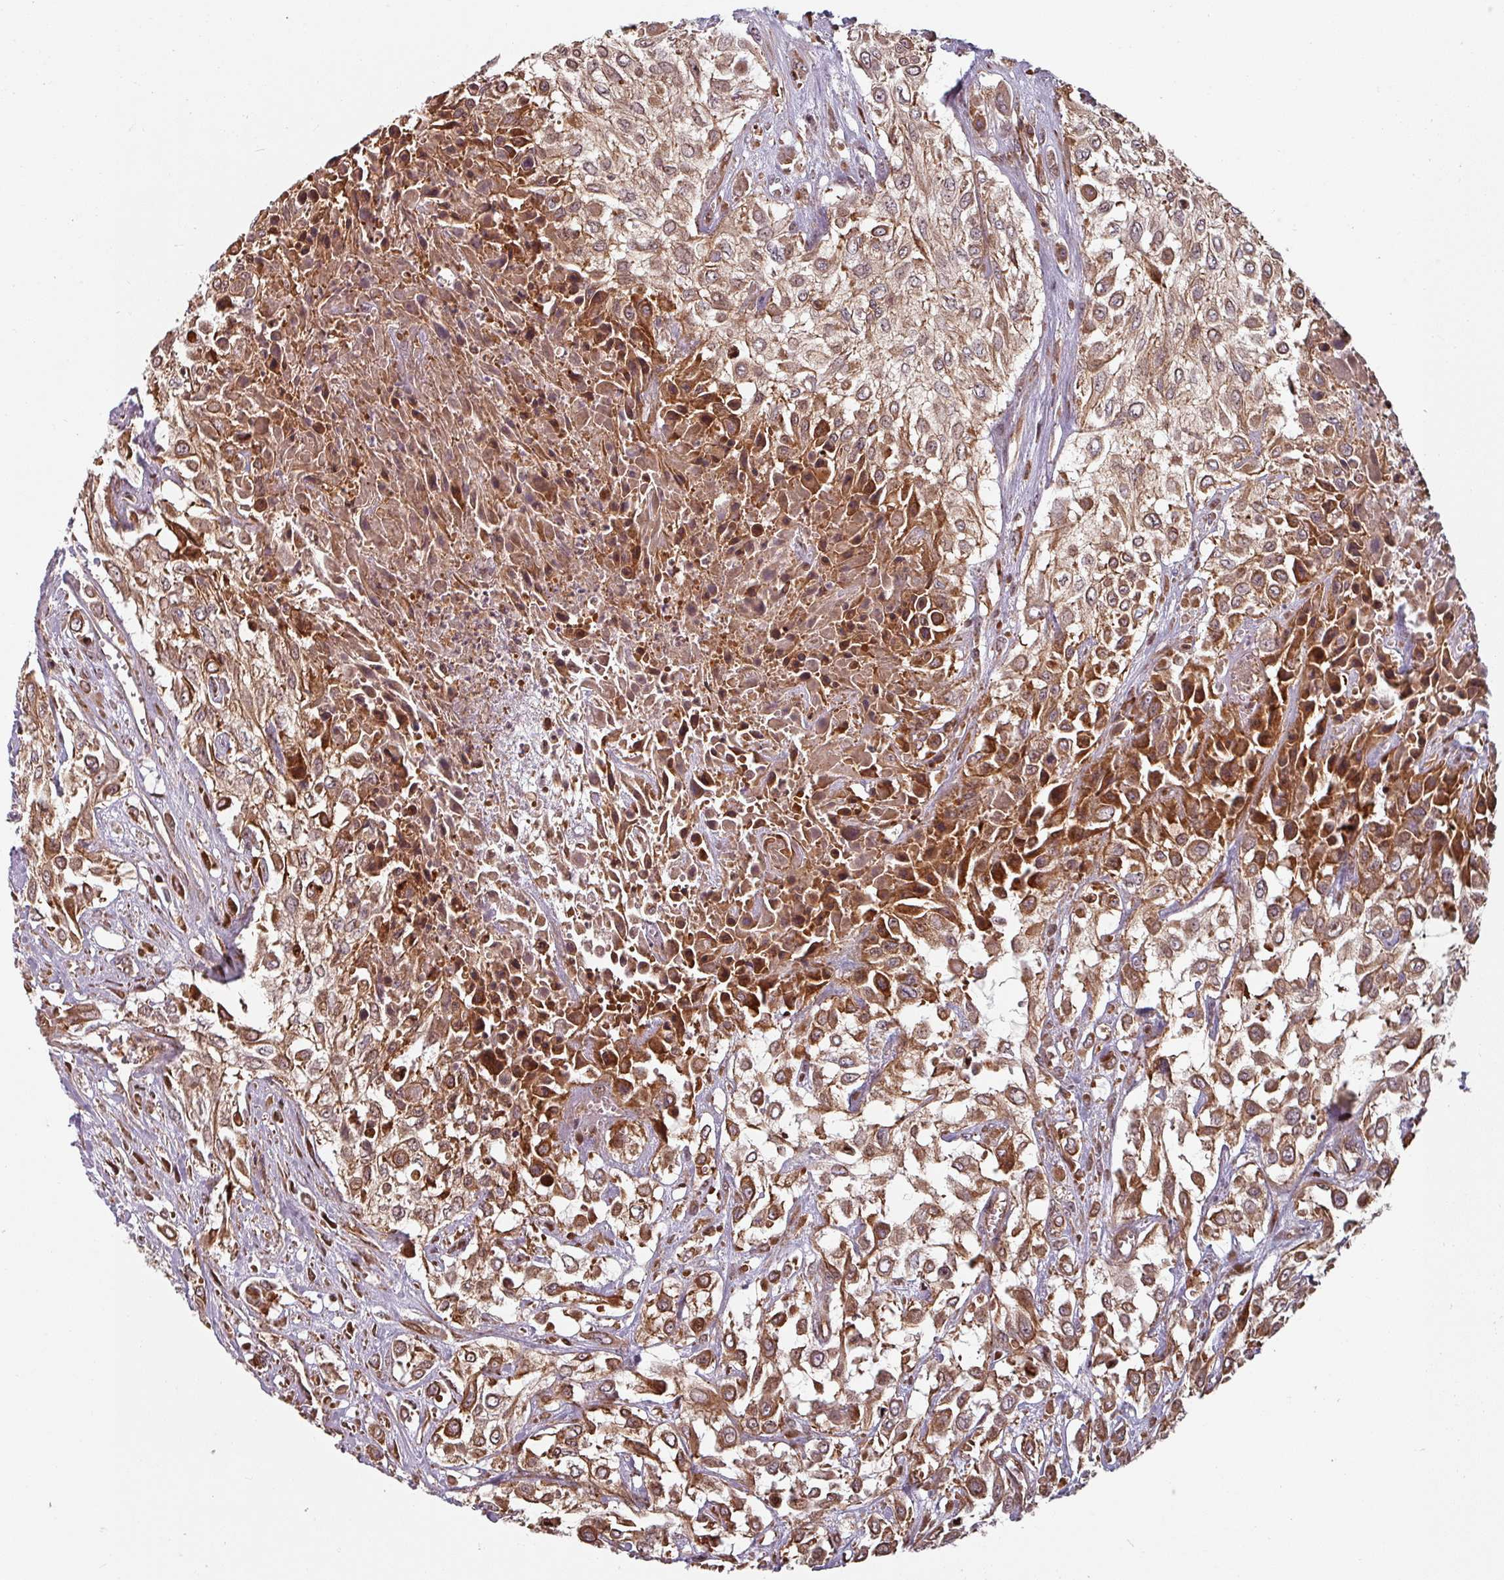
{"staining": {"intensity": "moderate", "quantity": ">75%", "location": "cytoplasmic/membranous"}, "tissue": "urothelial cancer", "cell_type": "Tumor cells", "image_type": "cancer", "snomed": [{"axis": "morphology", "description": "Urothelial carcinoma, High grade"}, {"axis": "topography", "description": "Urinary bladder"}], "caption": "IHC (DAB (3,3'-diaminobenzidine)) staining of human urothelial carcinoma (high-grade) displays moderate cytoplasmic/membranous protein expression in about >75% of tumor cells.", "gene": "EID1", "patient": {"sex": "male", "age": 57}}